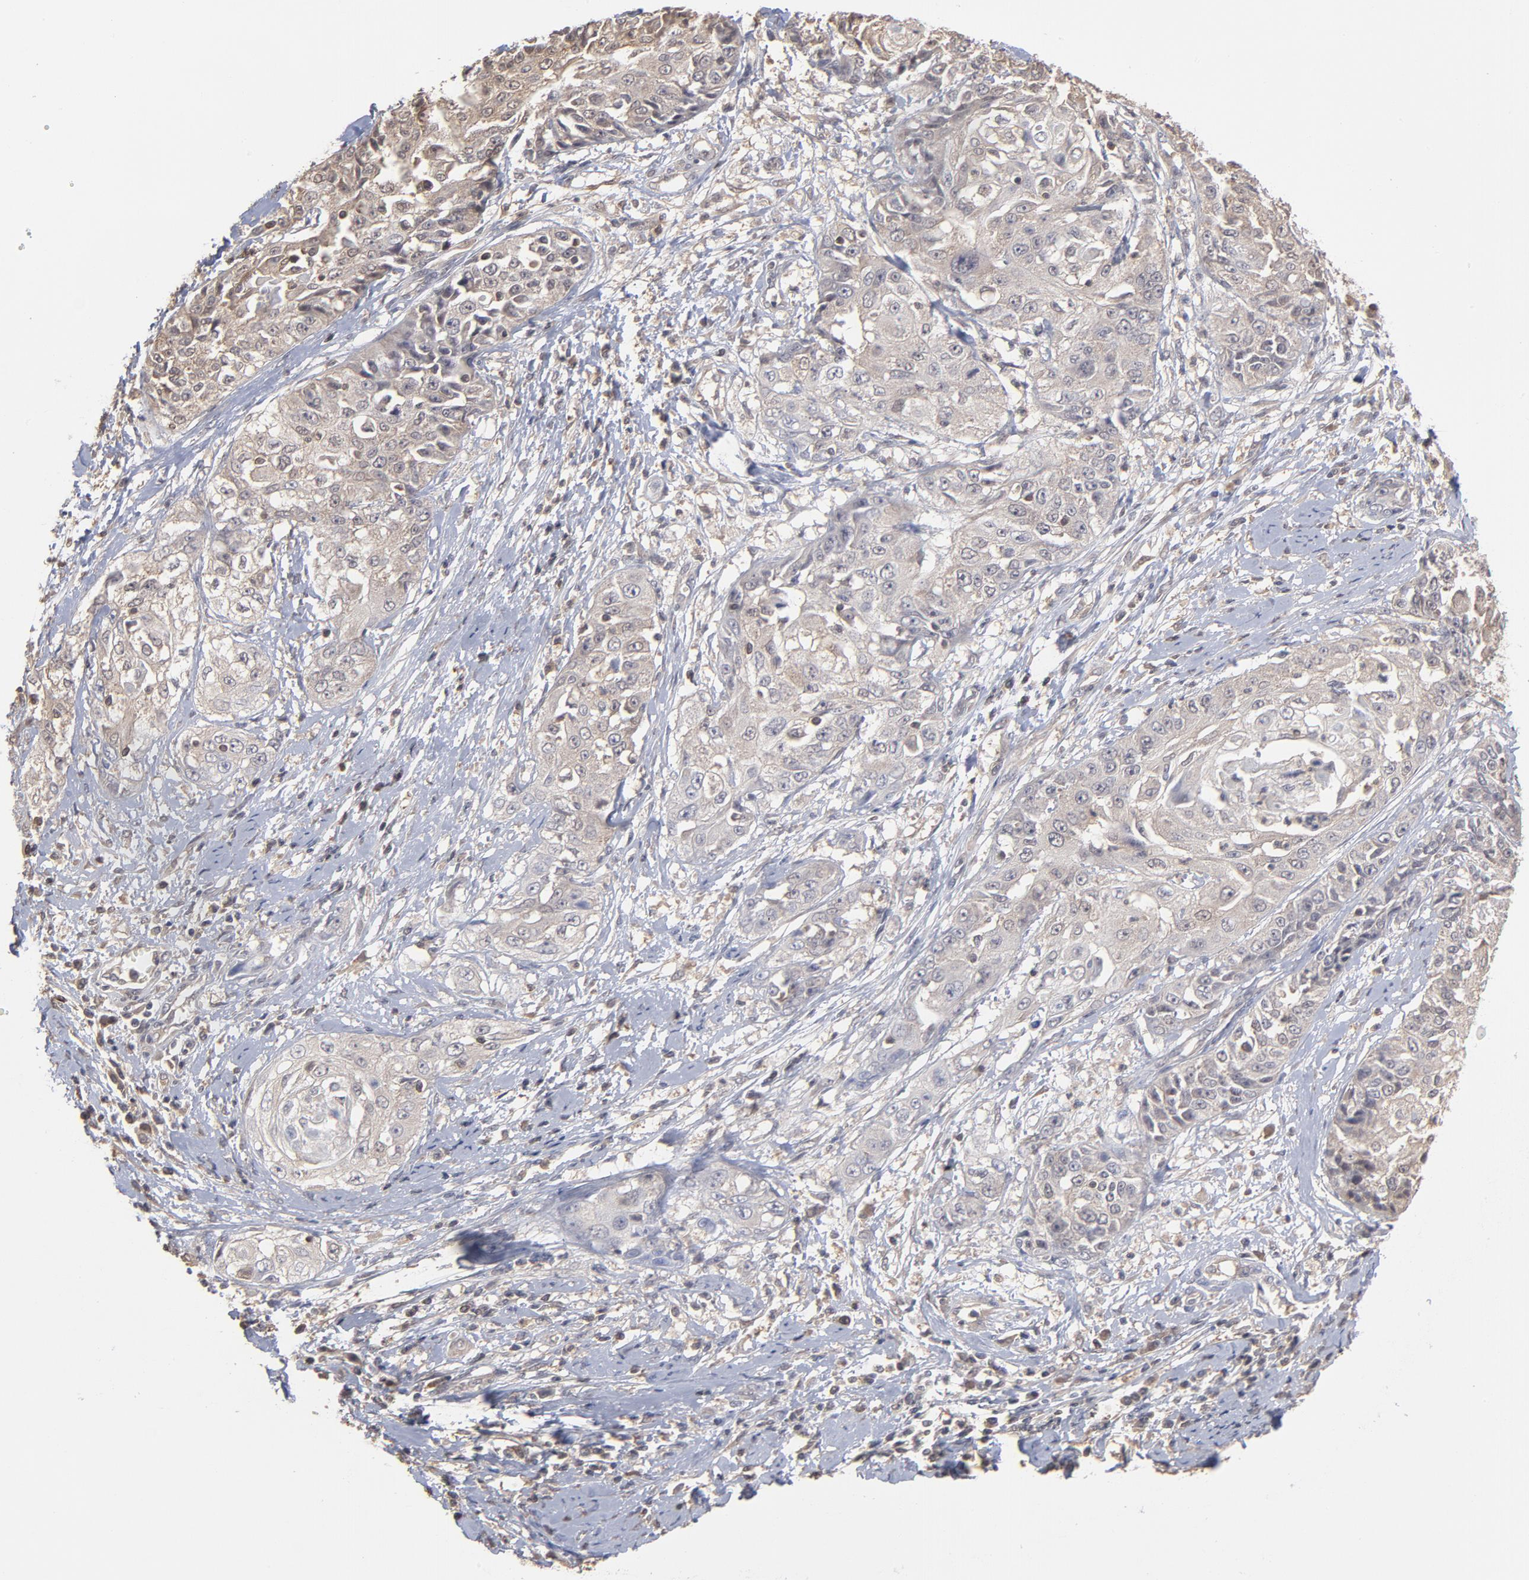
{"staining": {"intensity": "moderate", "quantity": "25%-75%", "location": "cytoplasmic/membranous"}, "tissue": "cervical cancer", "cell_type": "Tumor cells", "image_type": "cancer", "snomed": [{"axis": "morphology", "description": "Squamous cell carcinoma, NOS"}, {"axis": "topography", "description": "Cervix"}], "caption": "Squamous cell carcinoma (cervical) stained with DAB (3,3'-diaminobenzidine) immunohistochemistry exhibits medium levels of moderate cytoplasmic/membranous staining in about 25%-75% of tumor cells.", "gene": "MAP2K2", "patient": {"sex": "female", "age": 64}}